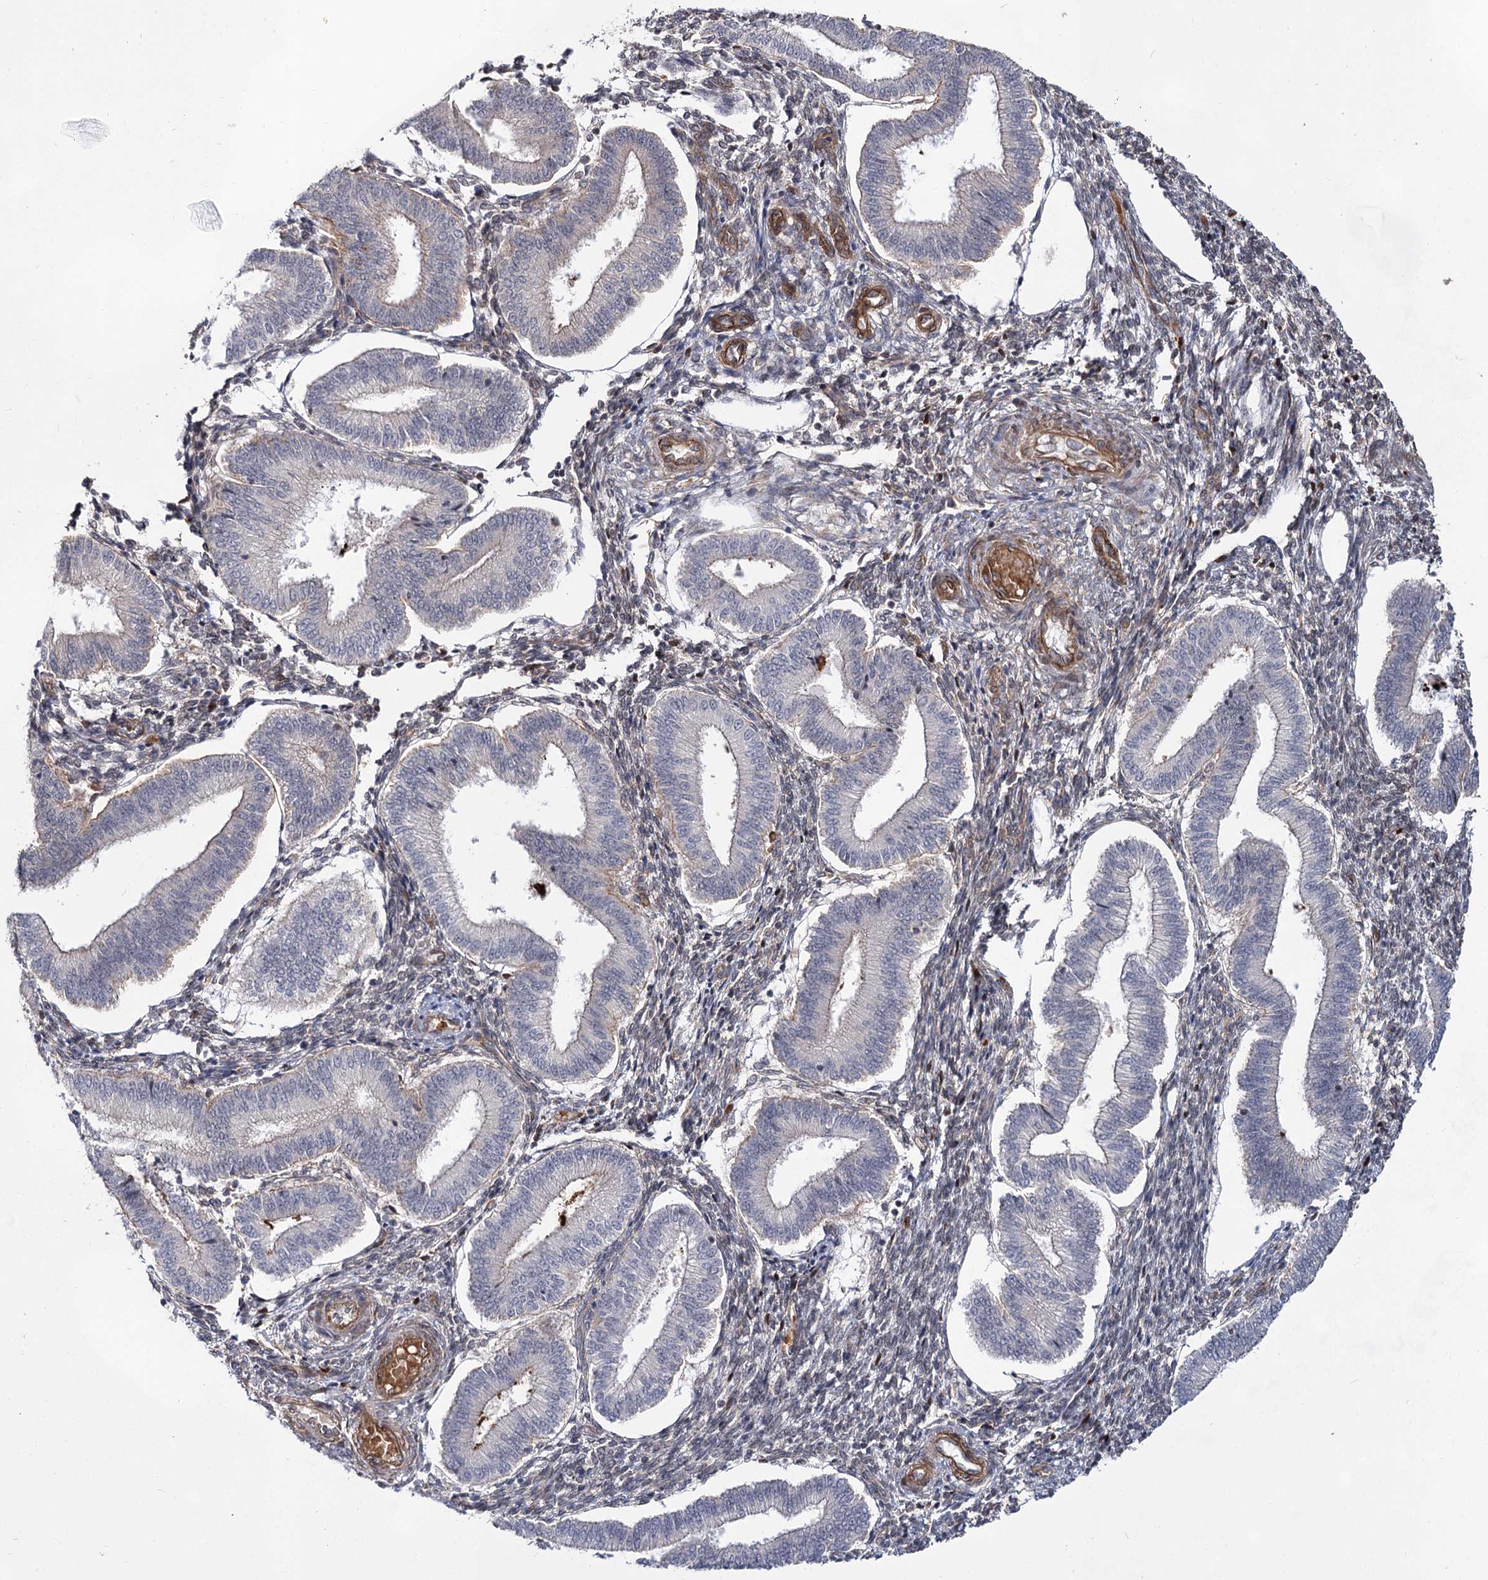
{"staining": {"intensity": "moderate", "quantity": "<25%", "location": "cytoplasmic/membranous"}, "tissue": "endometrium", "cell_type": "Cells in endometrial stroma", "image_type": "normal", "snomed": [{"axis": "morphology", "description": "Normal tissue, NOS"}, {"axis": "topography", "description": "Endometrium"}], "caption": "IHC (DAB) staining of benign human endometrium shows moderate cytoplasmic/membranous protein expression in about <25% of cells in endometrial stroma.", "gene": "IQSEC1", "patient": {"sex": "female", "age": 39}}